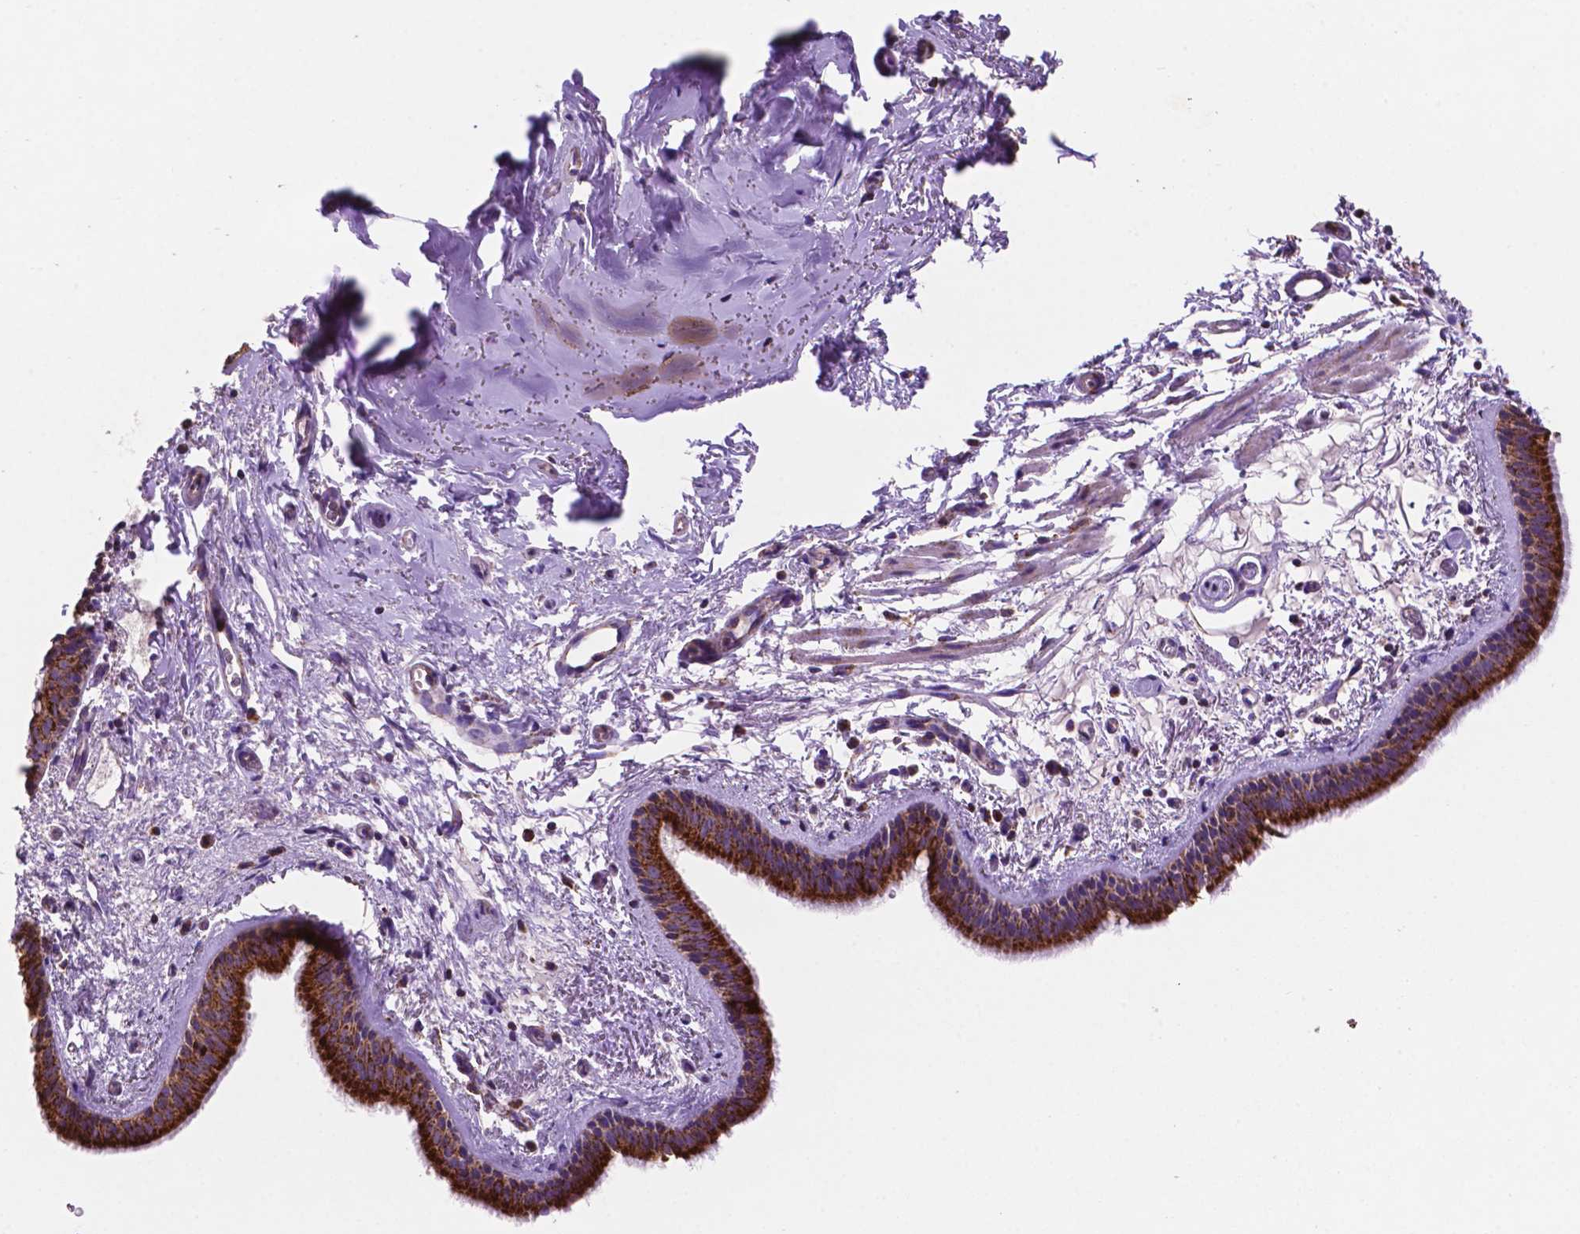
{"staining": {"intensity": "strong", "quantity": ">75%", "location": "cytoplasmic/membranous"}, "tissue": "bronchus", "cell_type": "Respiratory epithelial cells", "image_type": "normal", "snomed": [{"axis": "morphology", "description": "Normal tissue, NOS"}, {"axis": "topography", "description": "Bronchus"}], "caption": "Protein expression analysis of unremarkable bronchus displays strong cytoplasmic/membranous staining in about >75% of respiratory epithelial cells.", "gene": "HSPD1", "patient": {"sex": "female", "age": 61}}